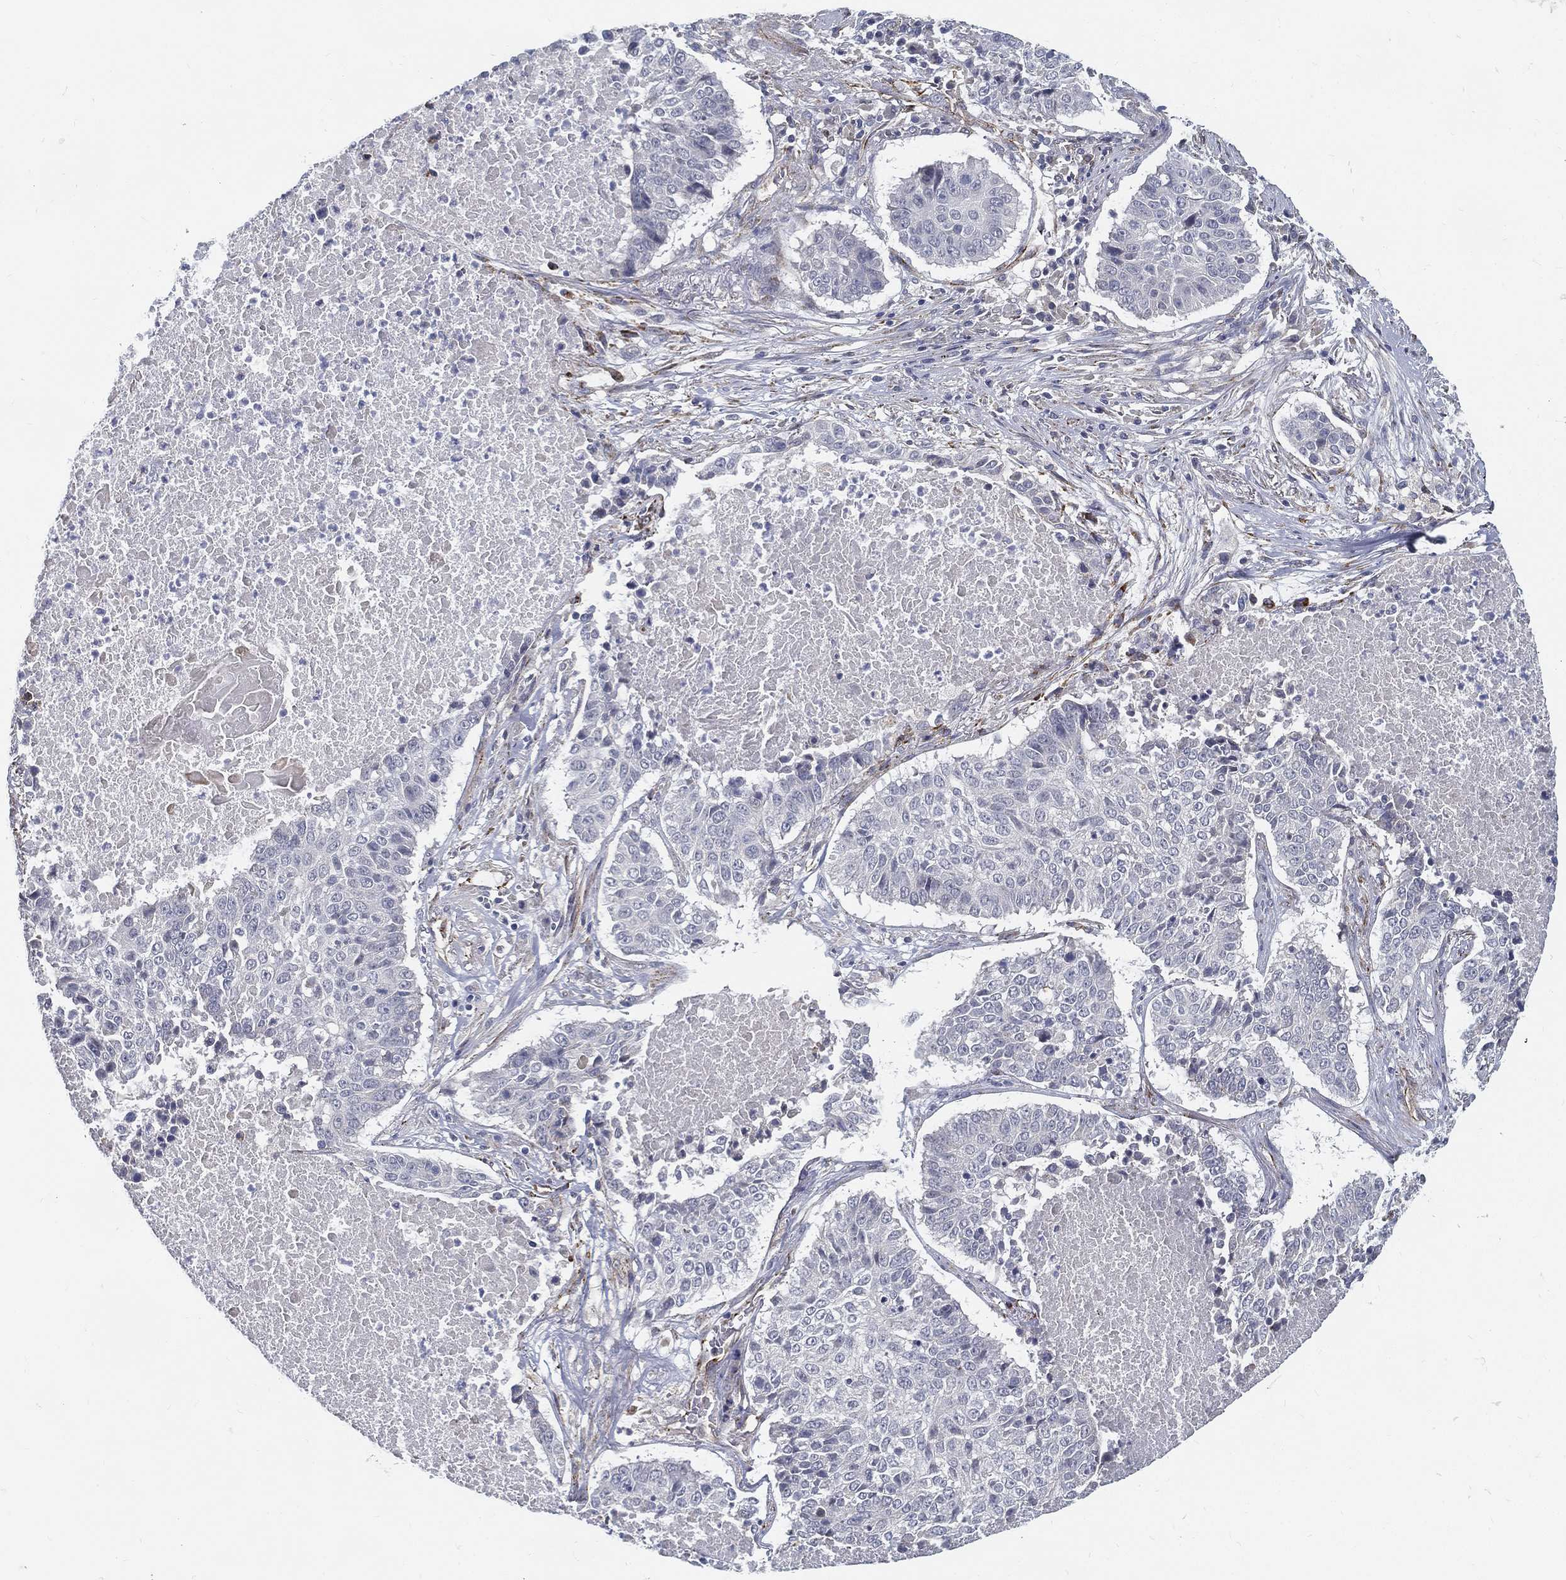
{"staining": {"intensity": "negative", "quantity": "none", "location": "none"}, "tissue": "lung cancer", "cell_type": "Tumor cells", "image_type": "cancer", "snomed": [{"axis": "morphology", "description": "Squamous cell carcinoma, NOS"}, {"axis": "topography", "description": "Lung"}], "caption": "Immunohistochemistry (IHC) of lung cancer demonstrates no positivity in tumor cells. The staining was performed using DAB to visualize the protein expression in brown, while the nuclei were stained in blue with hematoxylin (Magnification: 20x).", "gene": "LRRC56", "patient": {"sex": "male", "age": 64}}